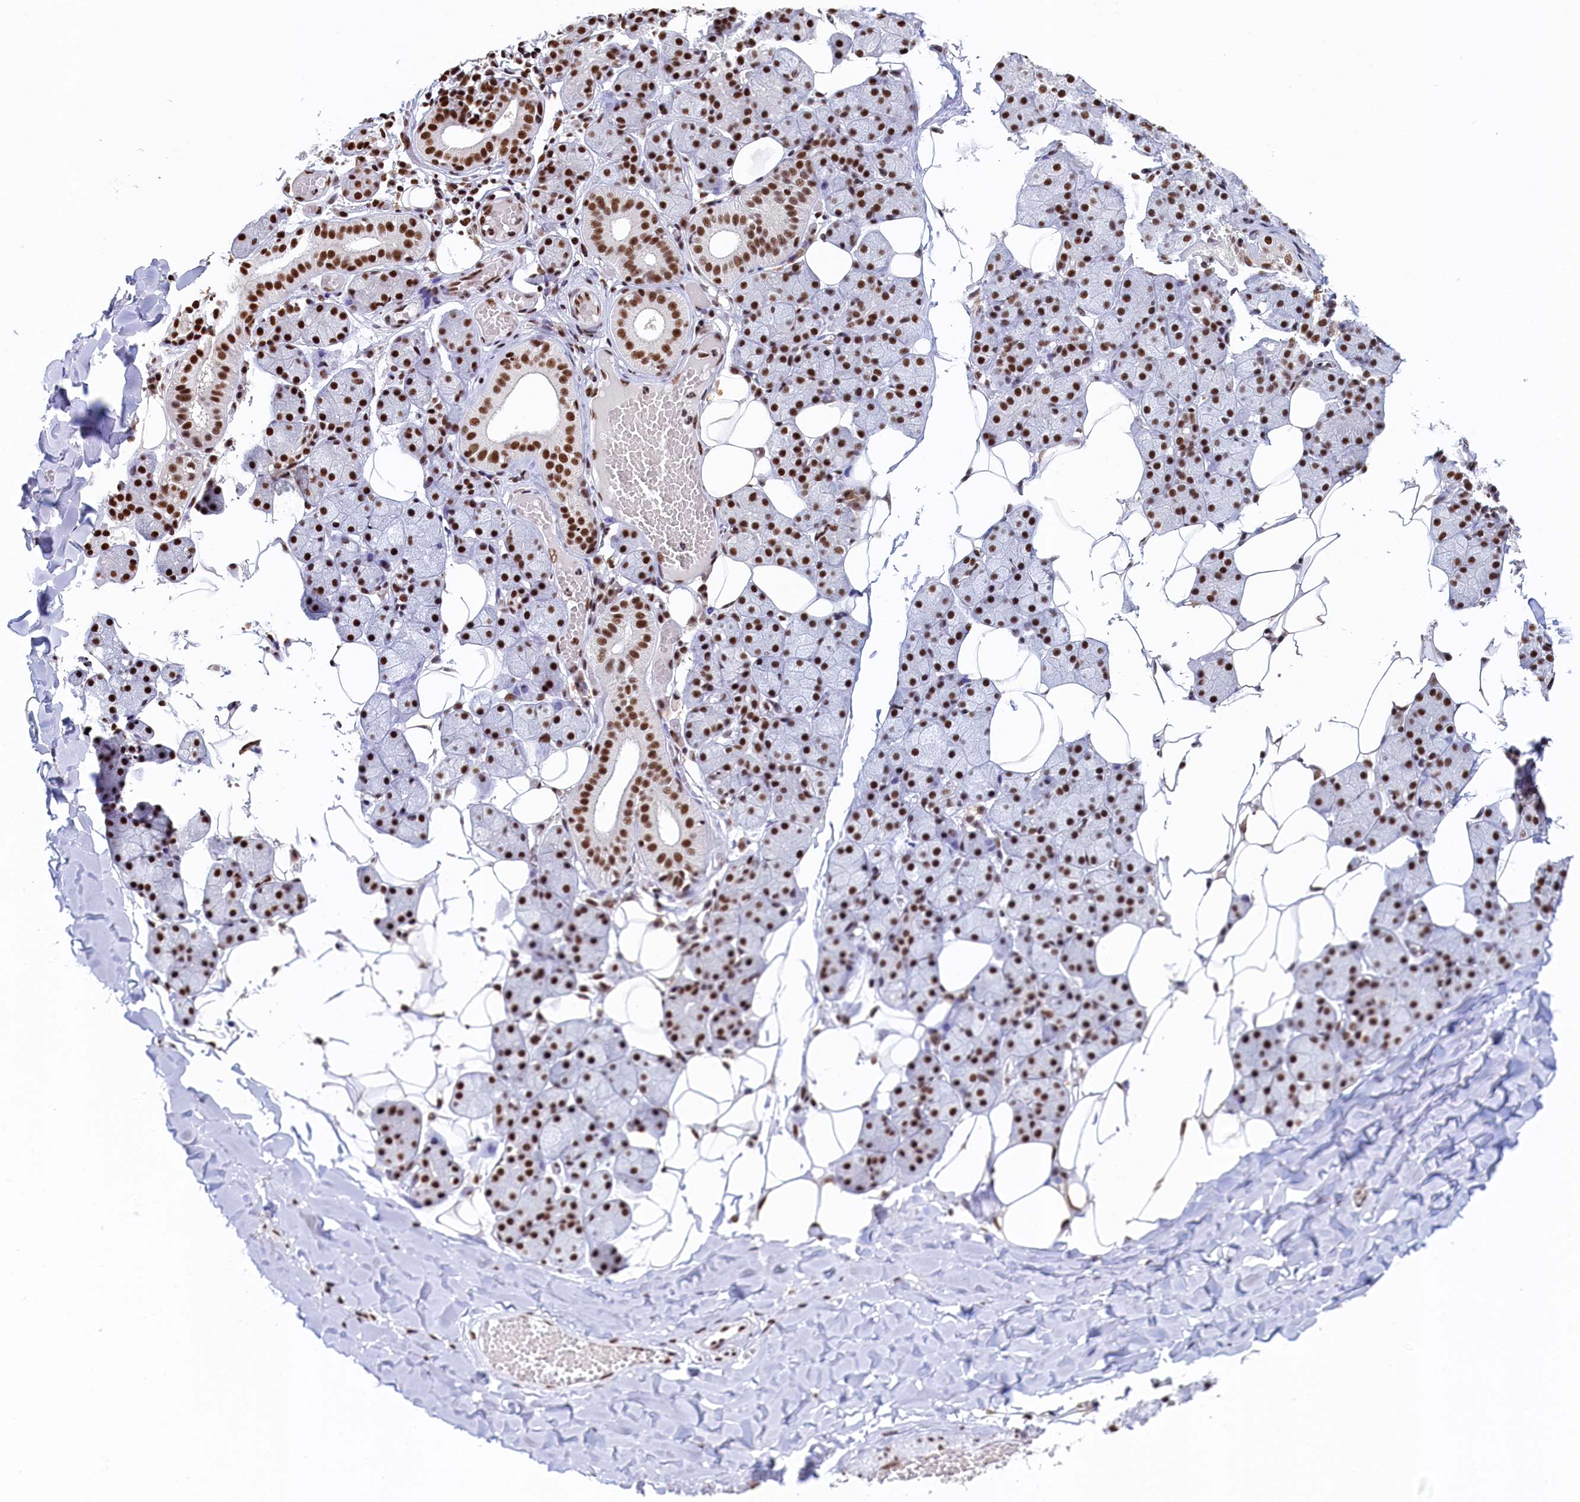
{"staining": {"intensity": "strong", "quantity": "25%-75%", "location": "nuclear"}, "tissue": "salivary gland", "cell_type": "Glandular cells", "image_type": "normal", "snomed": [{"axis": "morphology", "description": "Normal tissue, NOS"}, {"axis": "topography", "description": "Salivary gland"}], "caption": "High-magnification brightfield microscopy of benign salivary gland stained with DAB (brown) and counterstained with hematoxylin (blue). glandular cells exhibit strong nuclear positivity is appreciated in about25%-75% of cells.", "gene": "MOSPD3", "patient": {"sex": "female", "age": 33}}